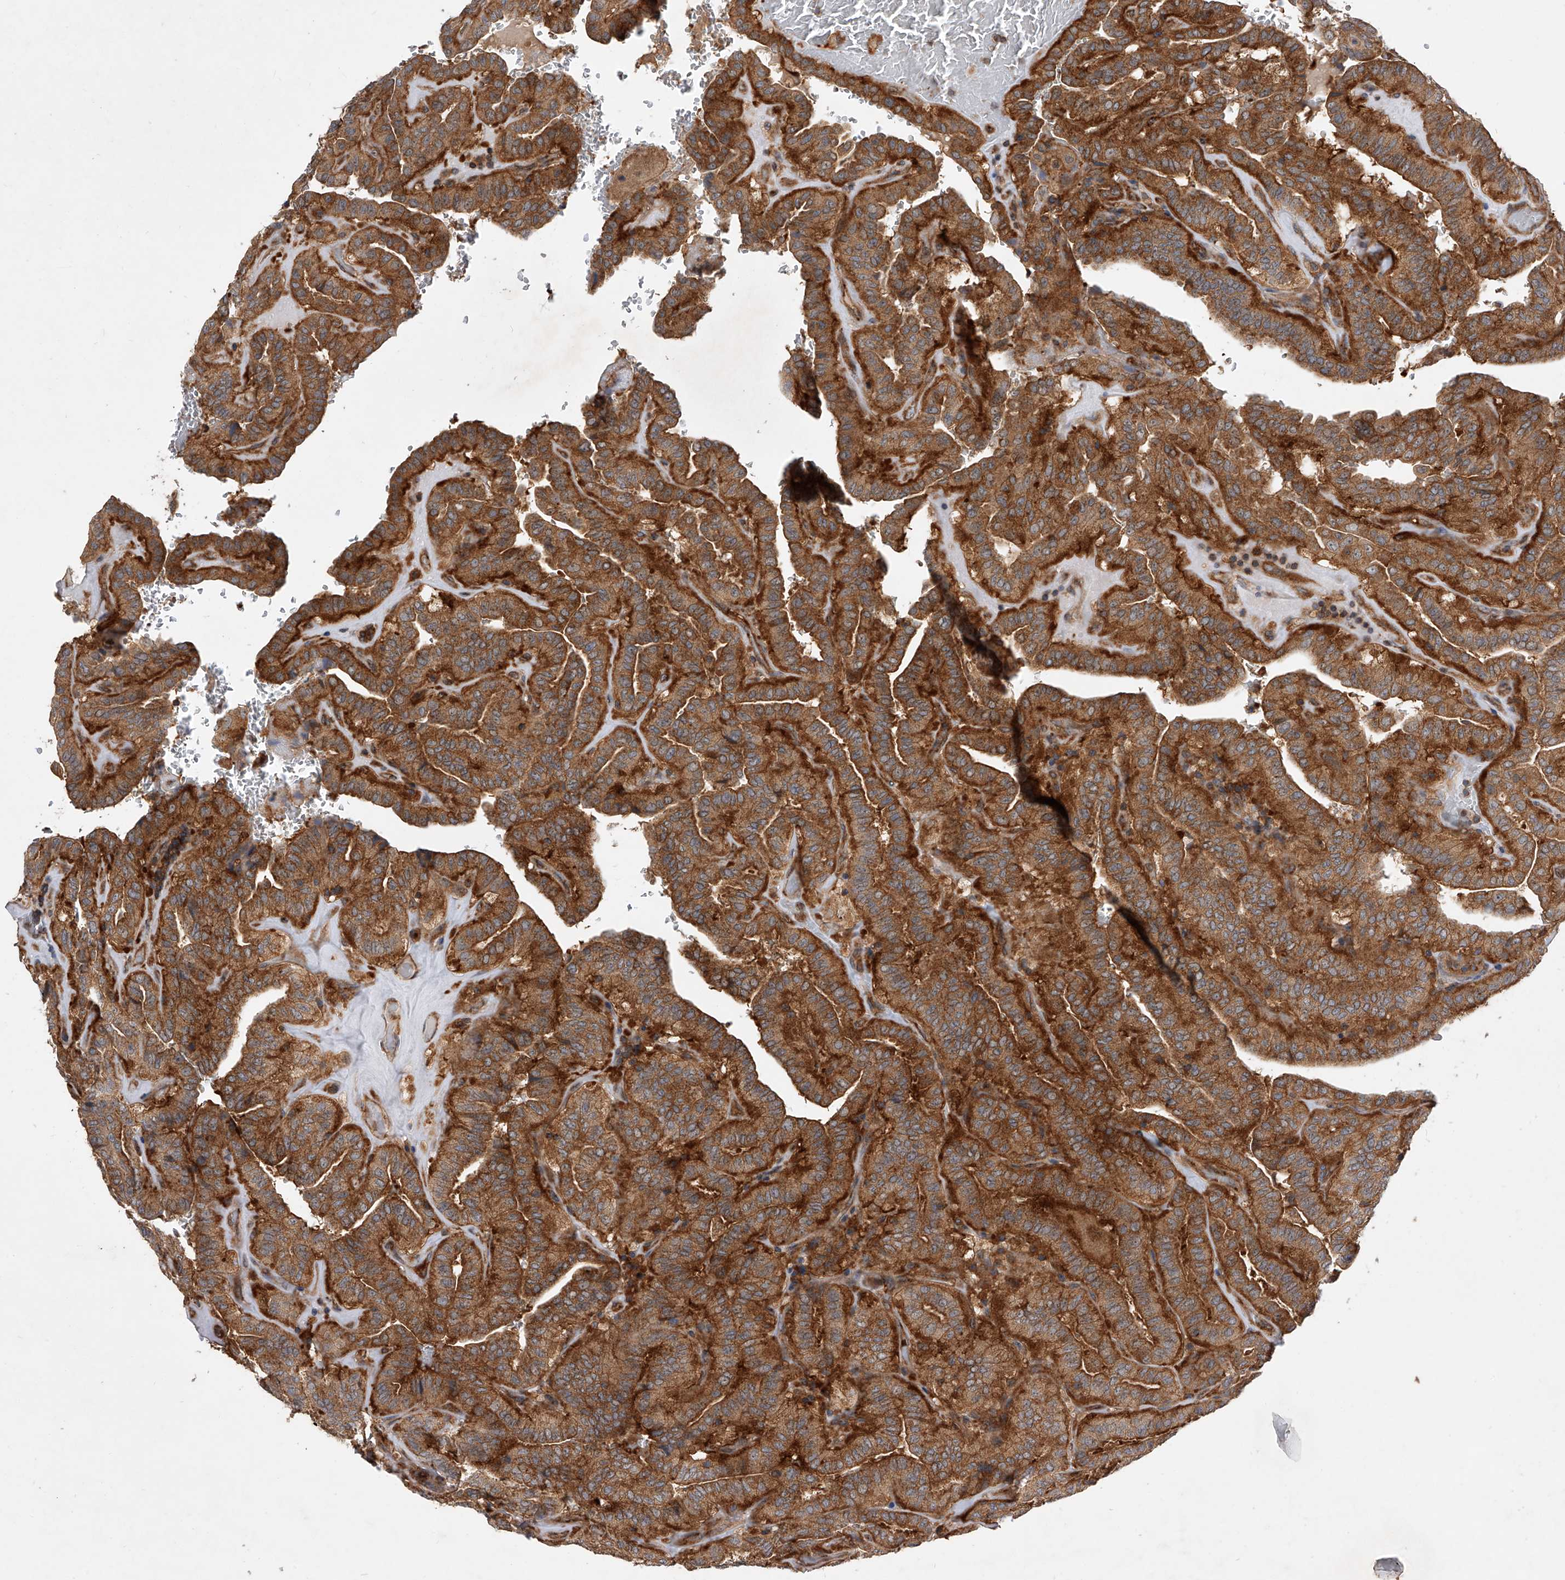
{"staining": {"intensity": "strong", "quantity": ">75%", "location": "cytoplasmic/membranous"}, "tissue": "thyroid cancer", "cell_type": "Tumor cells", "image_type": "cancer", "snomed": [{"axis": "morphology", "description": "Papillary adenocarcinoma, NOS"}, {"axis": "topography", "description": "Thyroid gland"}], "caption": "Brown immunohistochemical staining in thyroid papillary adenocarcinoma reveals strong cytoplasmic/membranous staining in about >75% of tumor cells.", "gene": "CFAP410", "patient": {"sex": "male", "age": 77}}